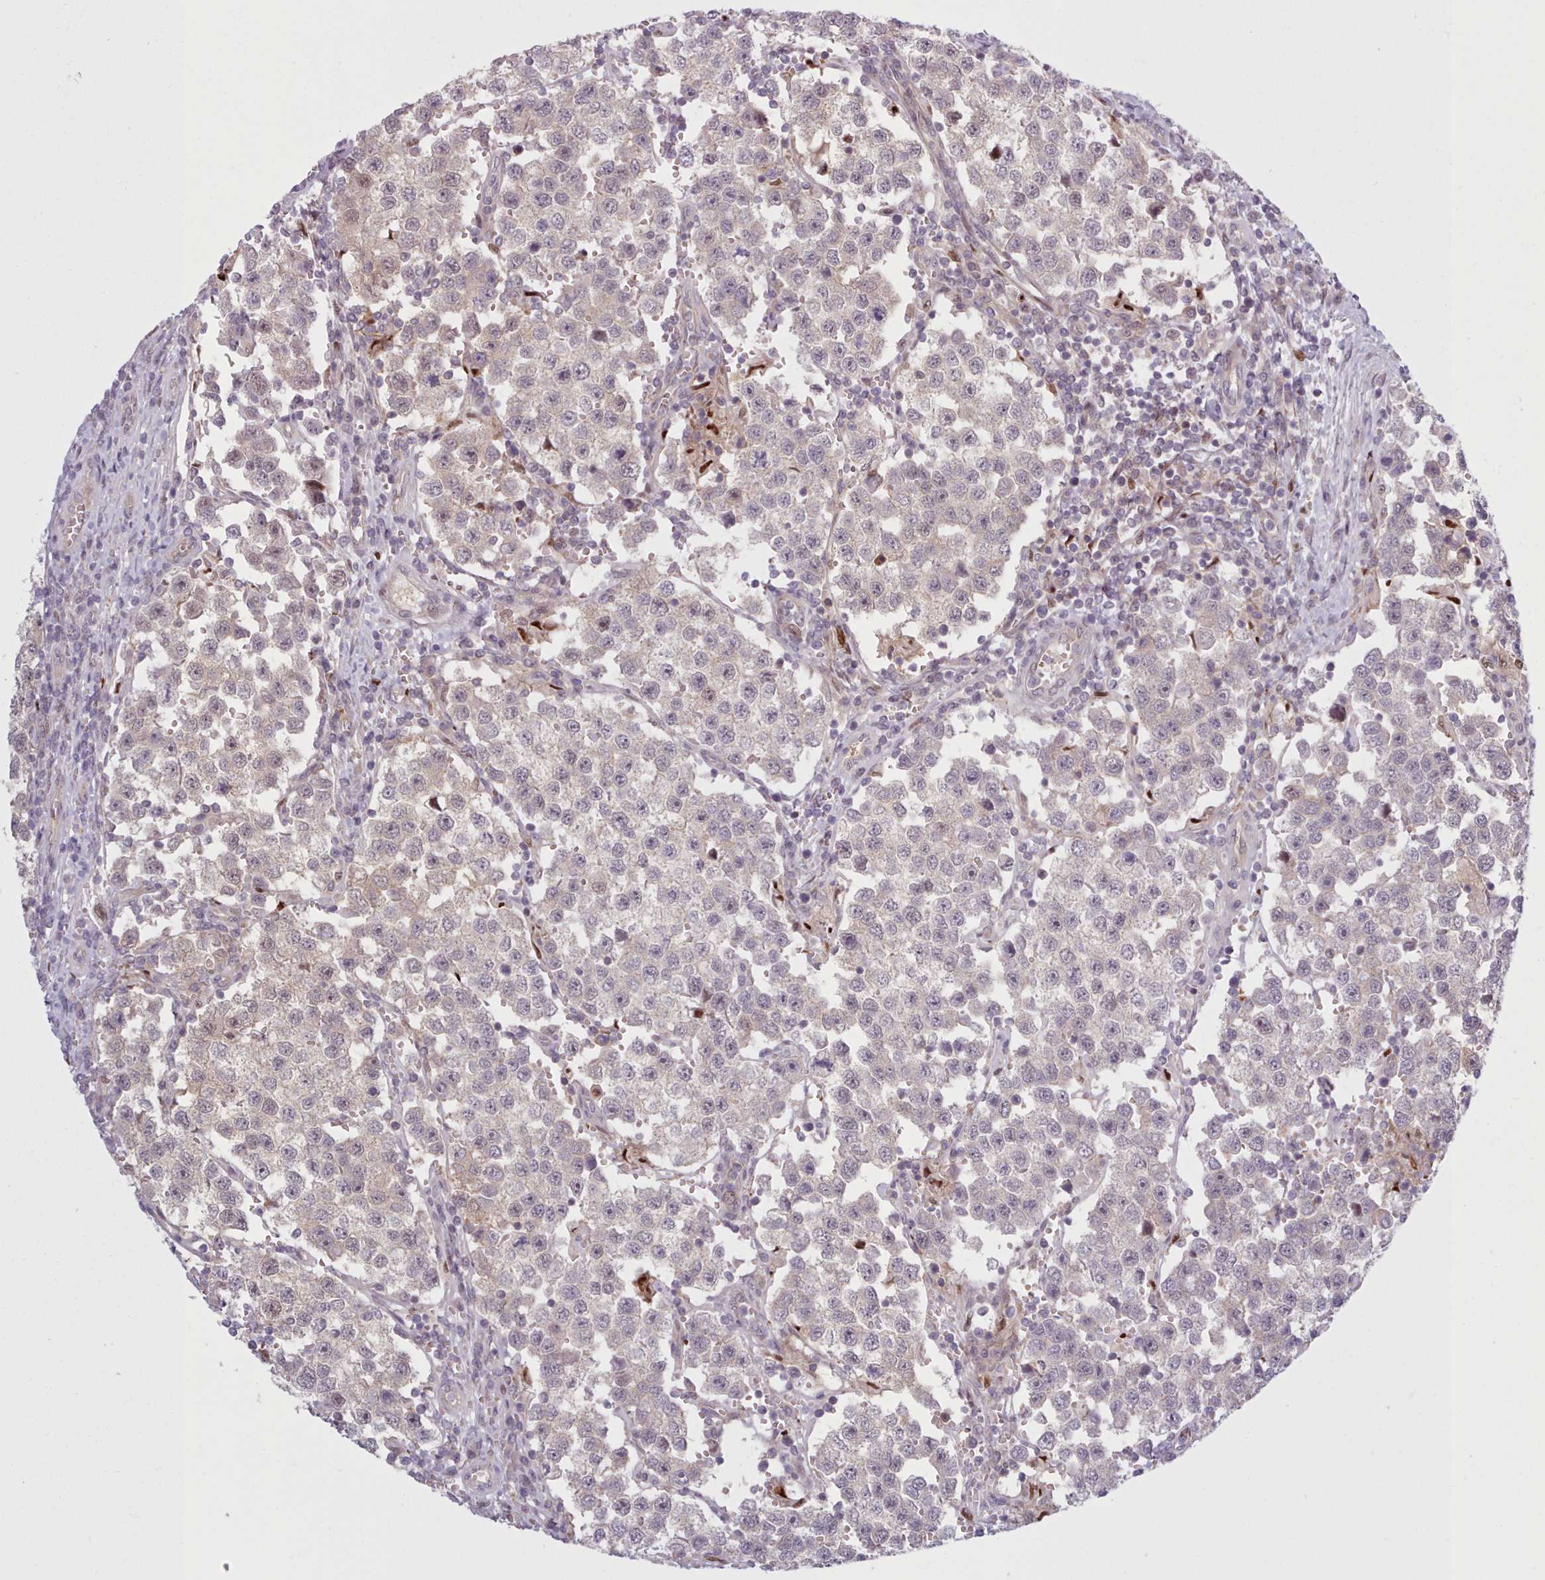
{"staining": {"intensity": "weak", "quantity": "25%-75%", "location": "cytoplasmic/membranous"}, "tissue": "testis cancer", "cell_type": "Tumor cells", "image_type": "cancer", "snomed": [{"axis": "morphology", "description": "Seminoma, NOS"}, {"axis": "topography", "description": "Testis"}], "caption": "The immunohistochemical stain labels weak cytoplasmic/membranous expression in tumor cells of testis cancer (seminoma) tissue.", "gene": "KBTBD7", "patient": {"sex": "male", "age": 37}}